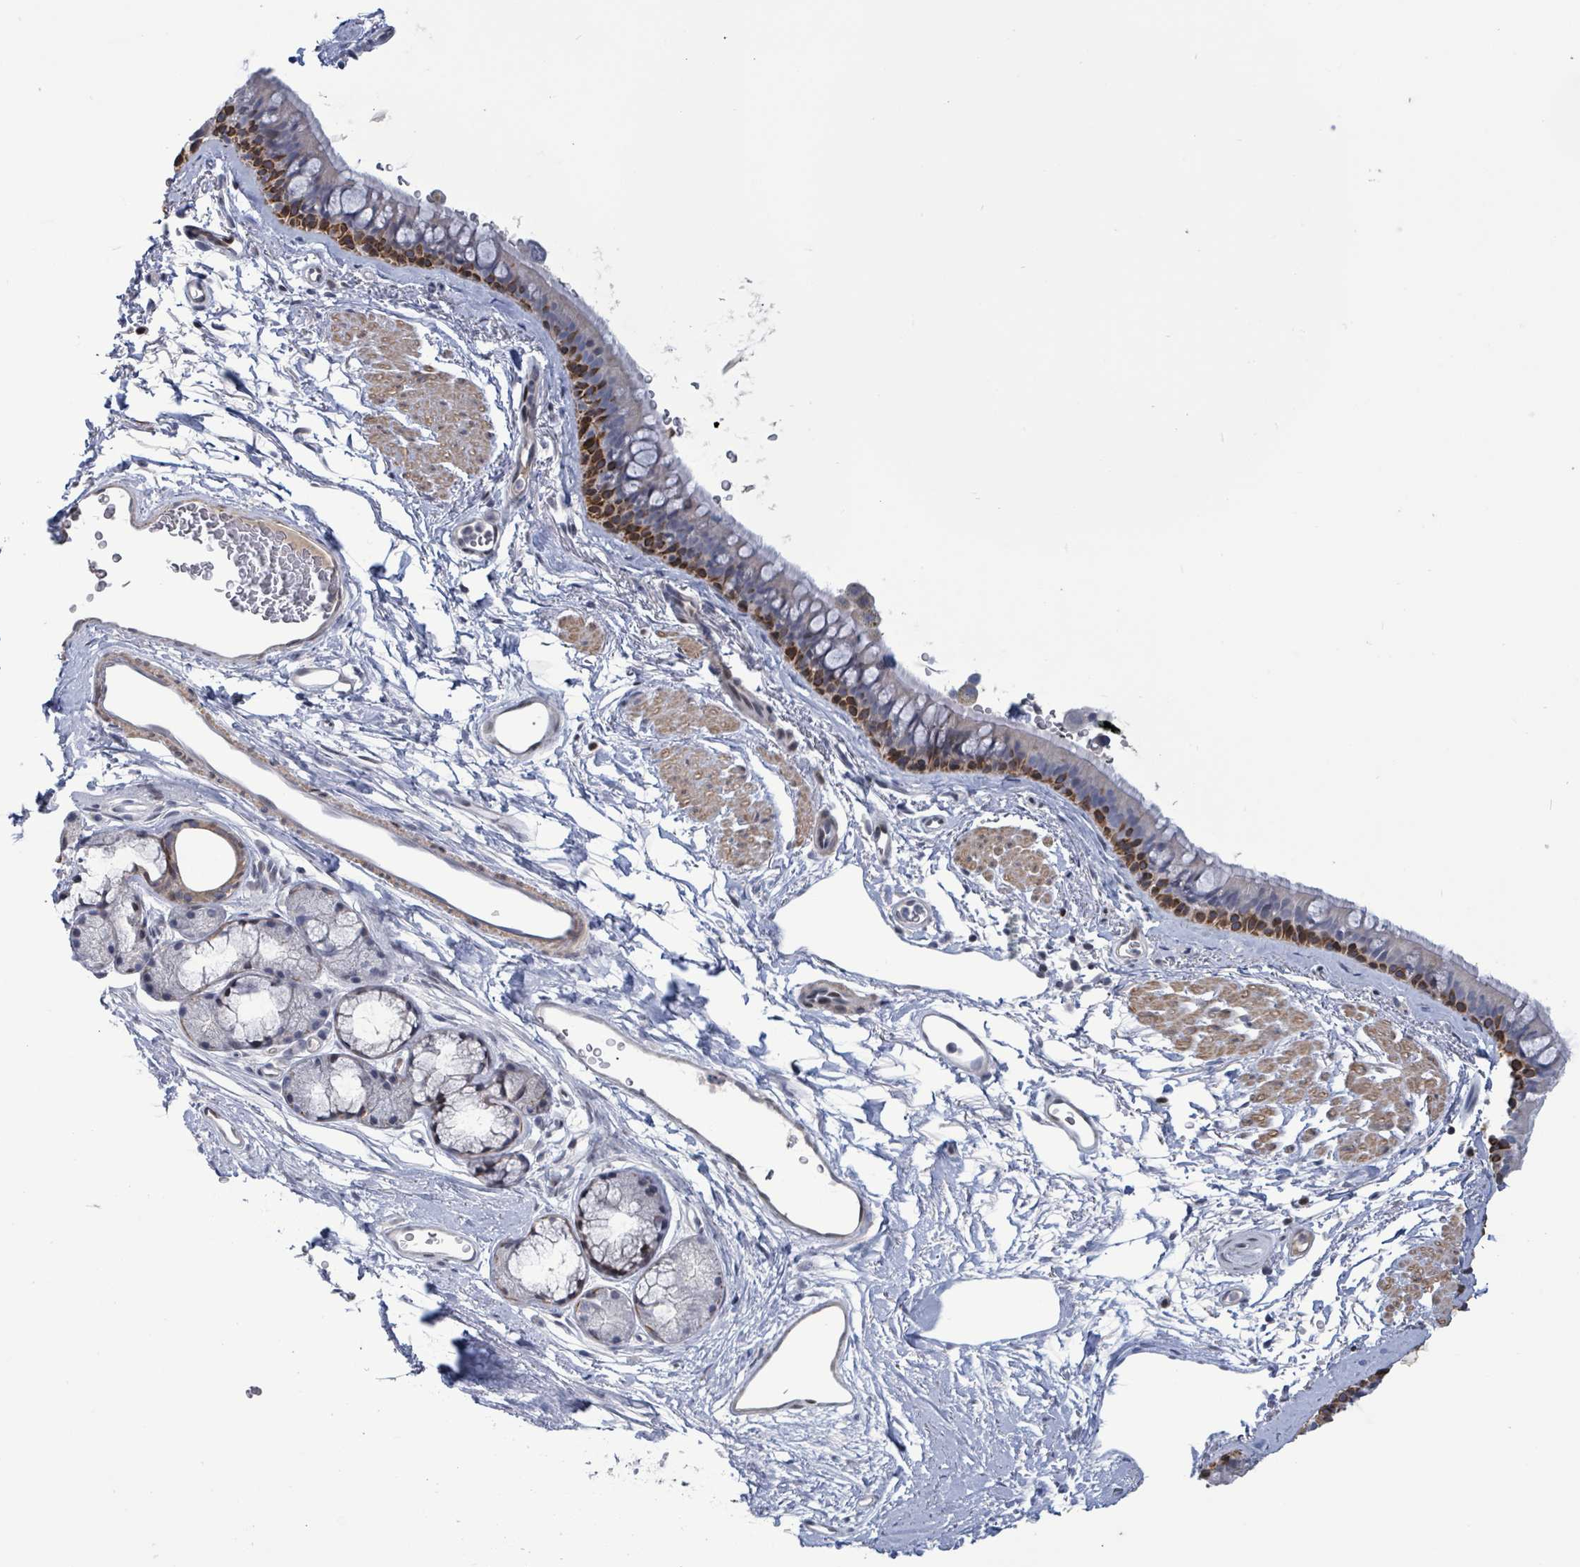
{"staining": {"intensity": "strong", "quantity": "25%-75%", "location": "cytoplasmic/membranous"}, "tissue": "bronchus", "cell_type": "Respiratory epithelial cells", "image_type": "normal", "snomed": [{"axis": "morphology", "description": "Normal tissue, NOS"}, {"axis": "topography", "description": "Lymph node"}, {"axis": "topography", "description": "Cartilage tissue"}, {"axis": "topography", "description": "Bronchus"}], "caption": "Bronchus stained with DAB immunohistochemistry exhibits high levels of strong cytoplasmic/membranous positivity in approximately 25%-75% of respiratory epithelial cells. (DAB = brown stain, brightfield microscopy at high magnification).", "gene": "NTN3", "patient": {"sex": "female", "age": 70}}